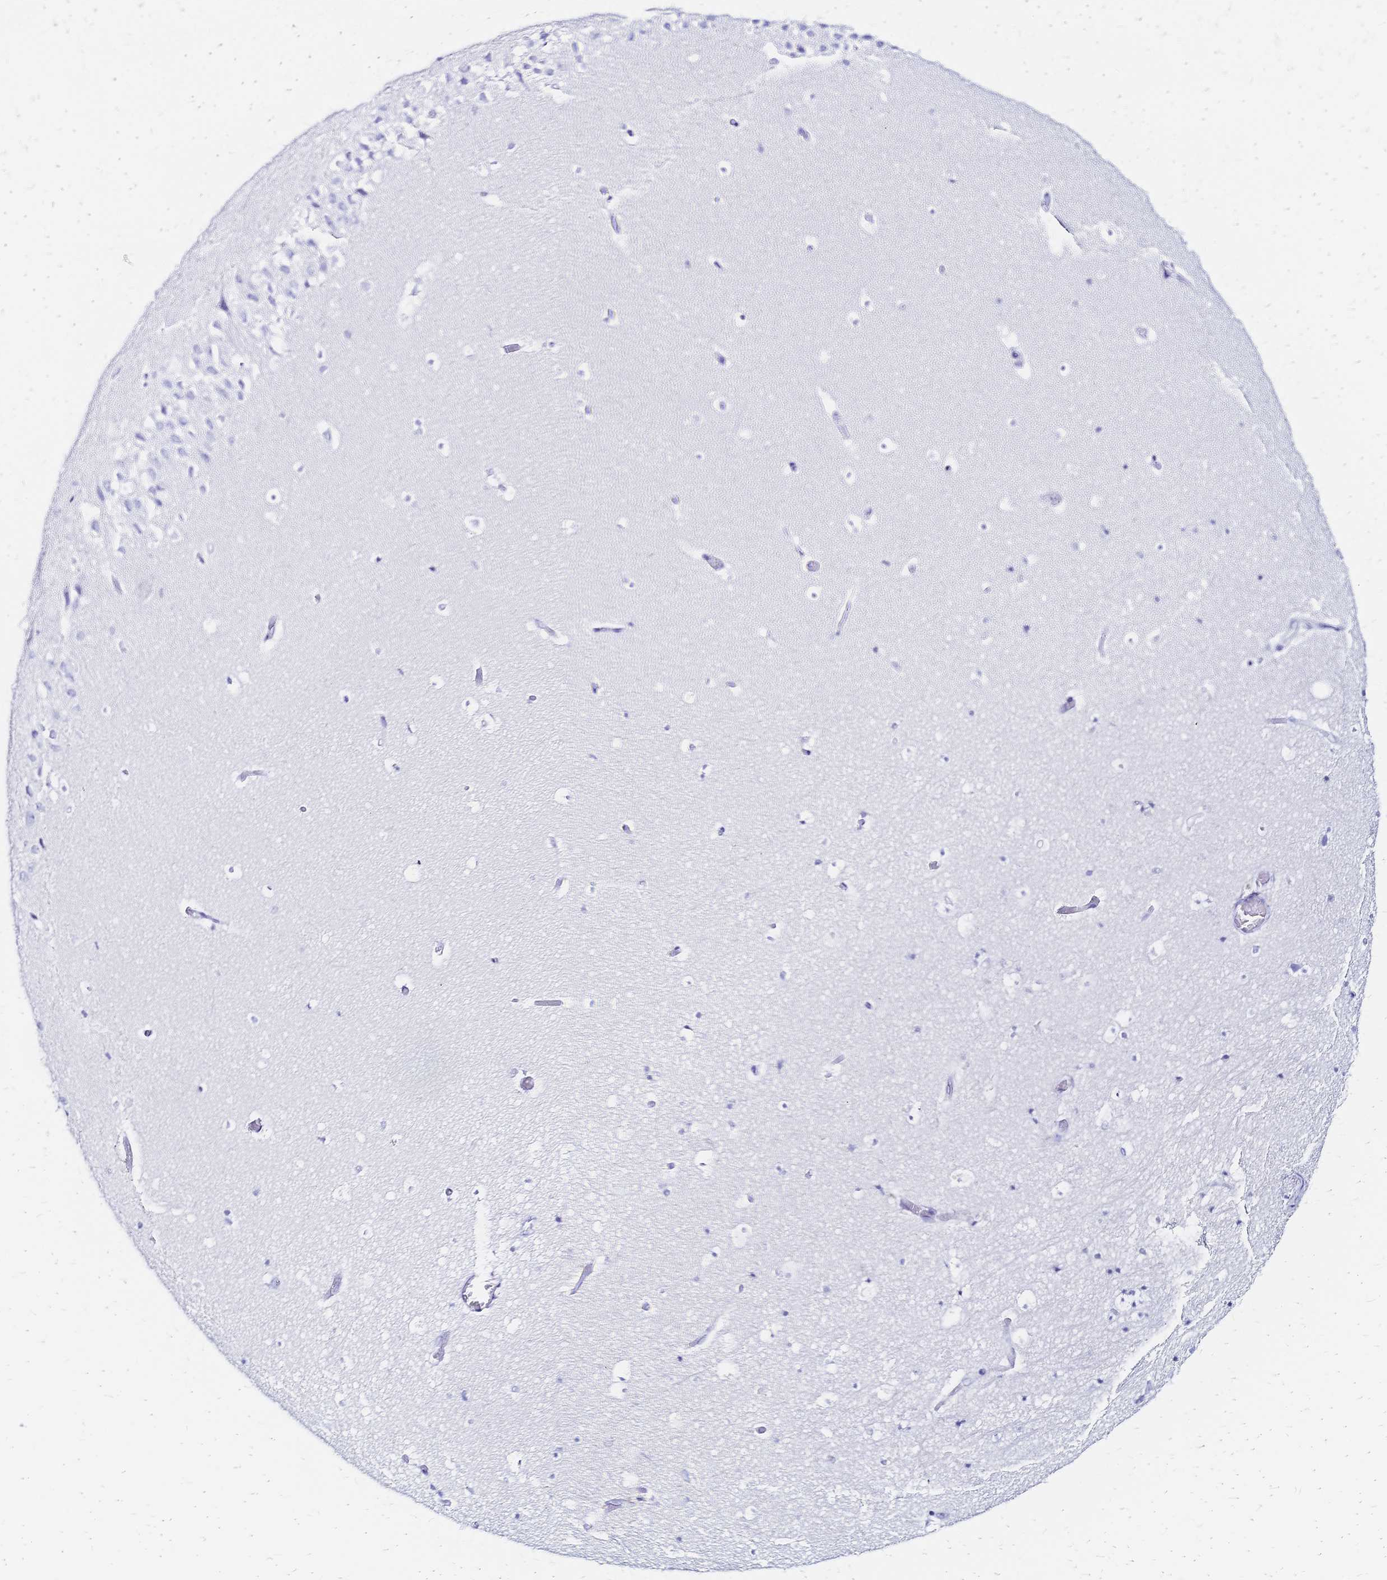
{"staining": {"intensity": "negative", "quantity": "none", "location": "none"}, "tissue": "hippocampus", "cell_type": "Glial cells", "image_type": "normal", "snomed": [{"axis": "morphology", "description": "Normal tissue, NOS"}, {"axis": "topography", "description": "Hippocampus"}], "caption": "Immunohistochemical staining of normal human hippocampus demonstrates no significant expression in glial cells.", "gene": "SLC5A1", "patient": {"sex": "male", "age": 26}}